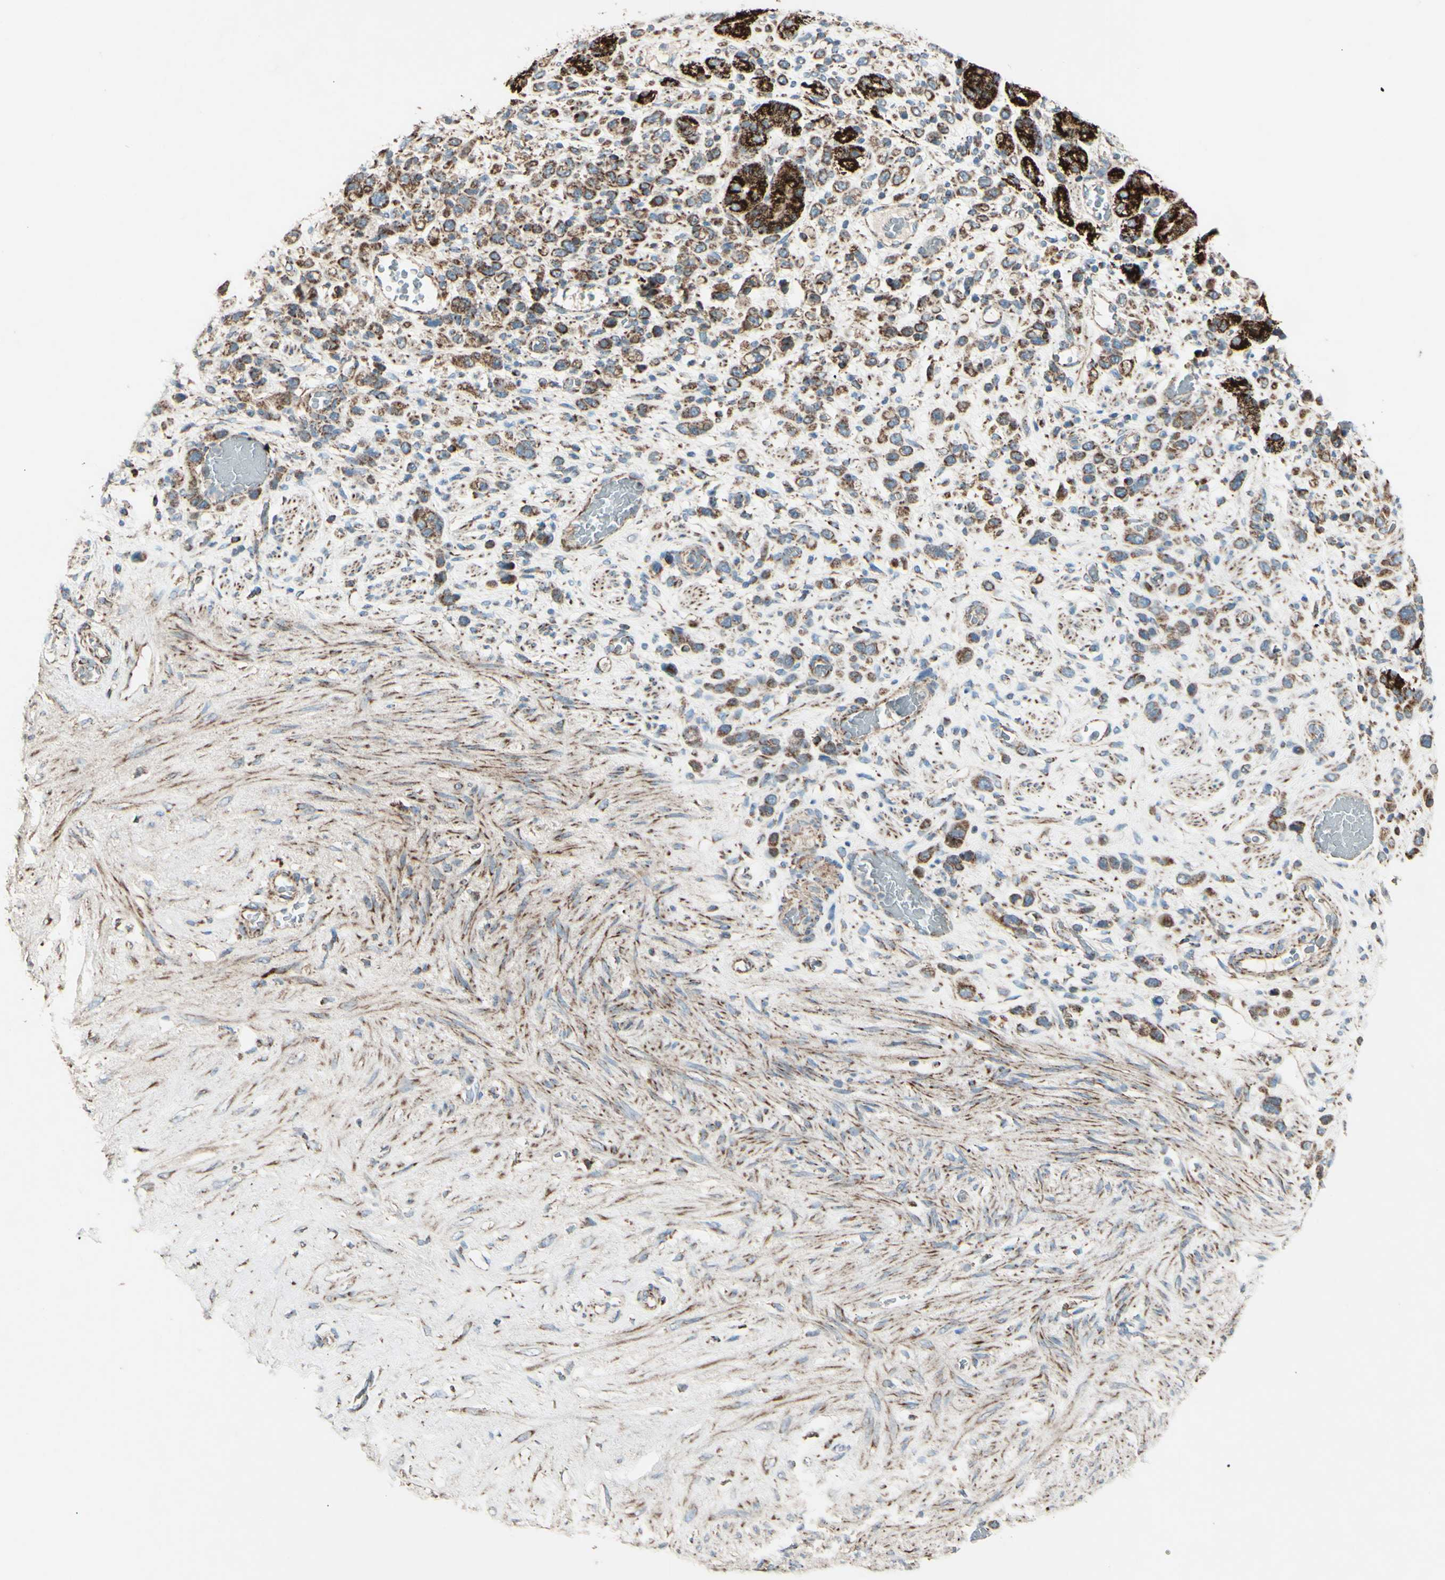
{"staining": {"intensity": "strong", "quantity": ">75%", "location": "cytoplasmic/membranous"}, "tissue": "stomach cancer", "cell_type": "Tumor cells", "image_type": "cancer", "snomed": [{"axis": "morphology", "description": "Adenocarcinoma, NOS"}, {"axis": "morphology", "description": "Adenocarcinoma, High grade"}, {"axis": "topography", "description": "Stomach, upper"}, {"axis": "topography", "description": "Stomach, lower"}], "caption": "This is a histology image of immunohistochemistry (IHC) staining of adenocarcinoma (stomach), which shows strong expression in the cytoplasmic/membranous of tumor cells.", "gene": "RHOT1", "patient": {"sex": "female", "age": 65}}